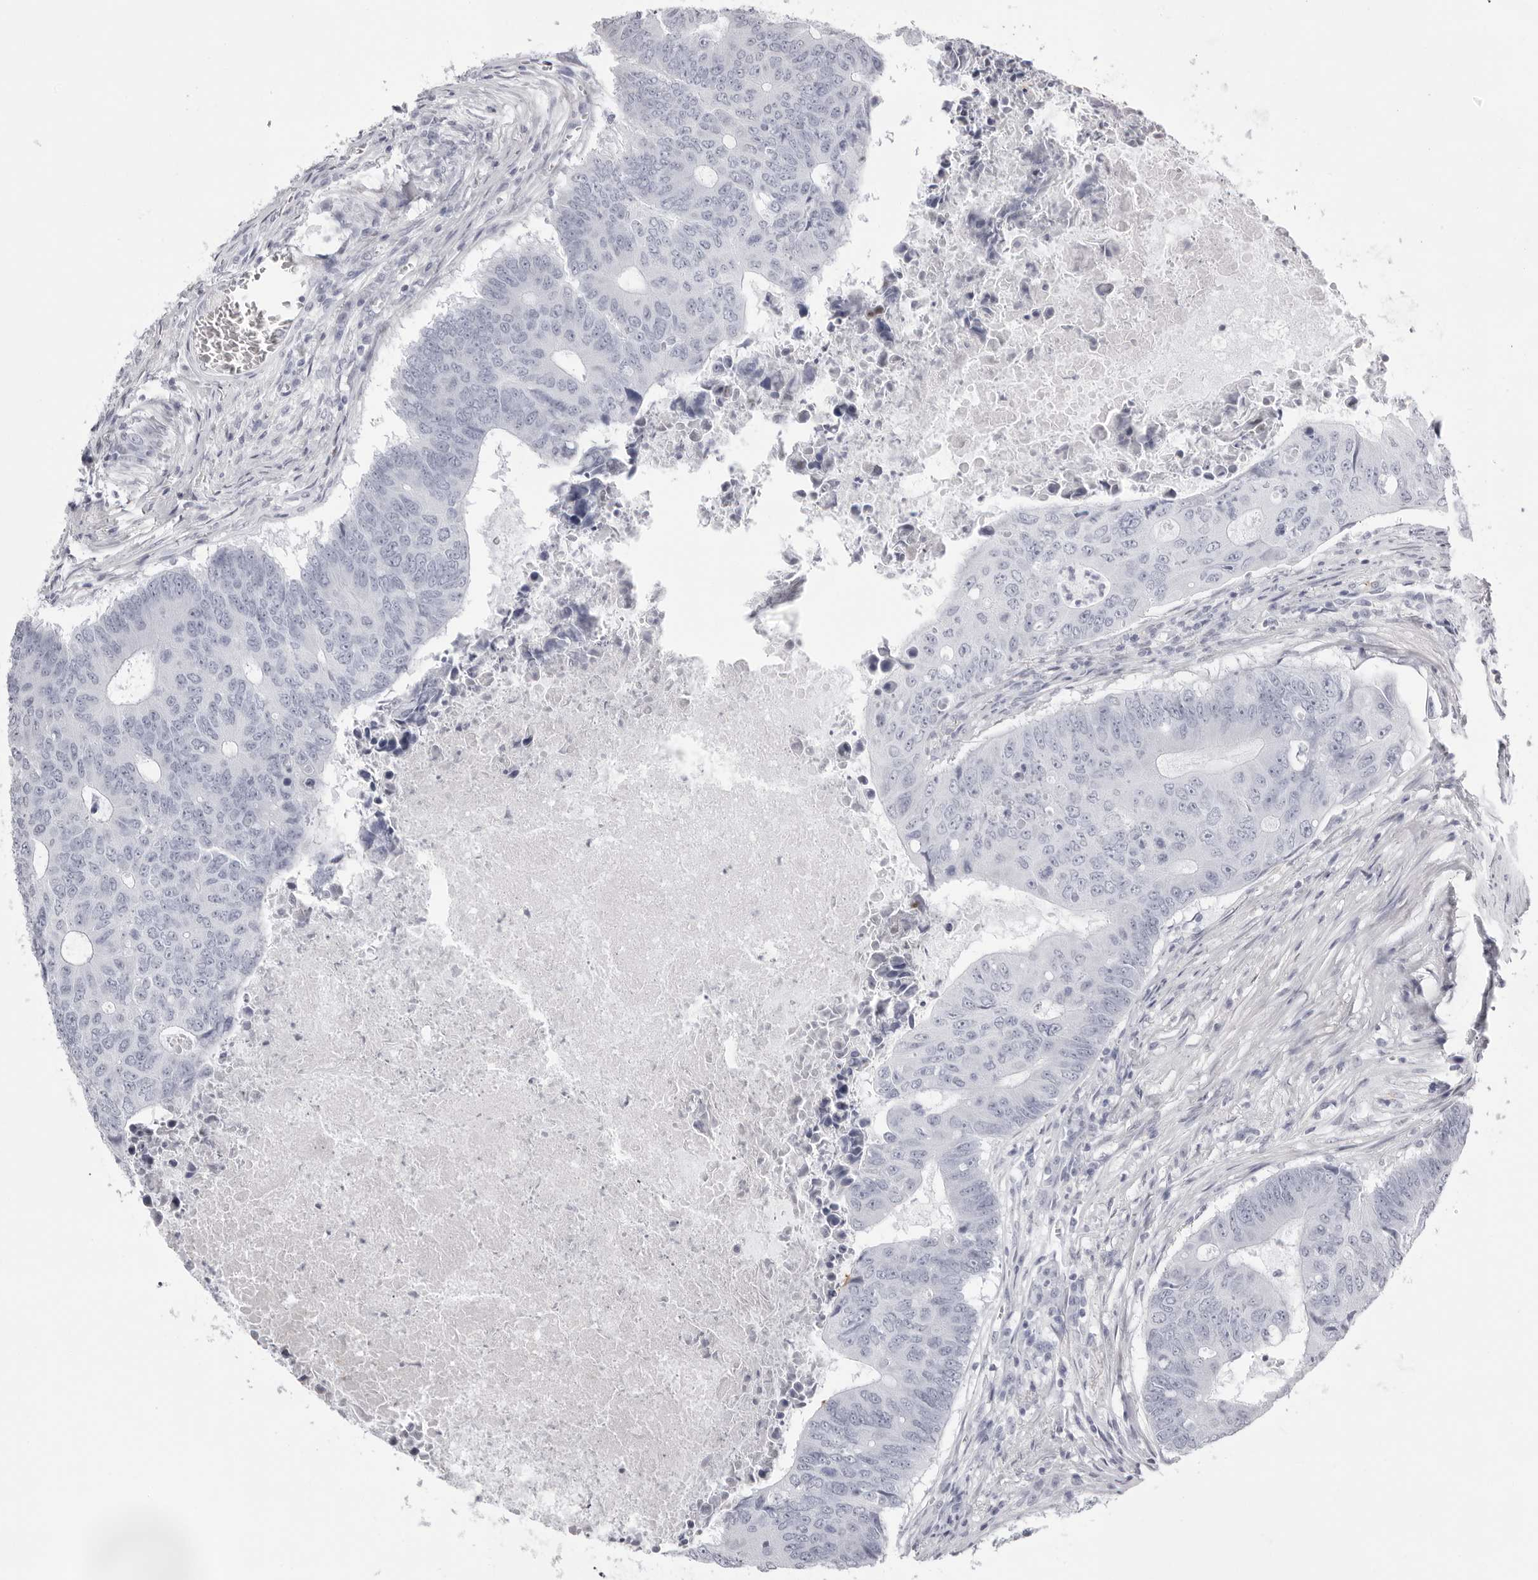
{"staining": {"intensity": "negative", "quantity": "none", "location": "none"}, "tissue": "colorectal cancer", "cell_type": "Tumor cells", "image_type": "cancer", "snomed": [{"axis": "morphology", "description": "Adenocarcinoma, NOS"}, {"axis": "topography", "description": "Colon"}], "caption": "There is no significant staining in tumor cells of colorectal adenocarcinoma.", "gene": "TMOD4", "patient": {"sex": "male", "age": 87}}